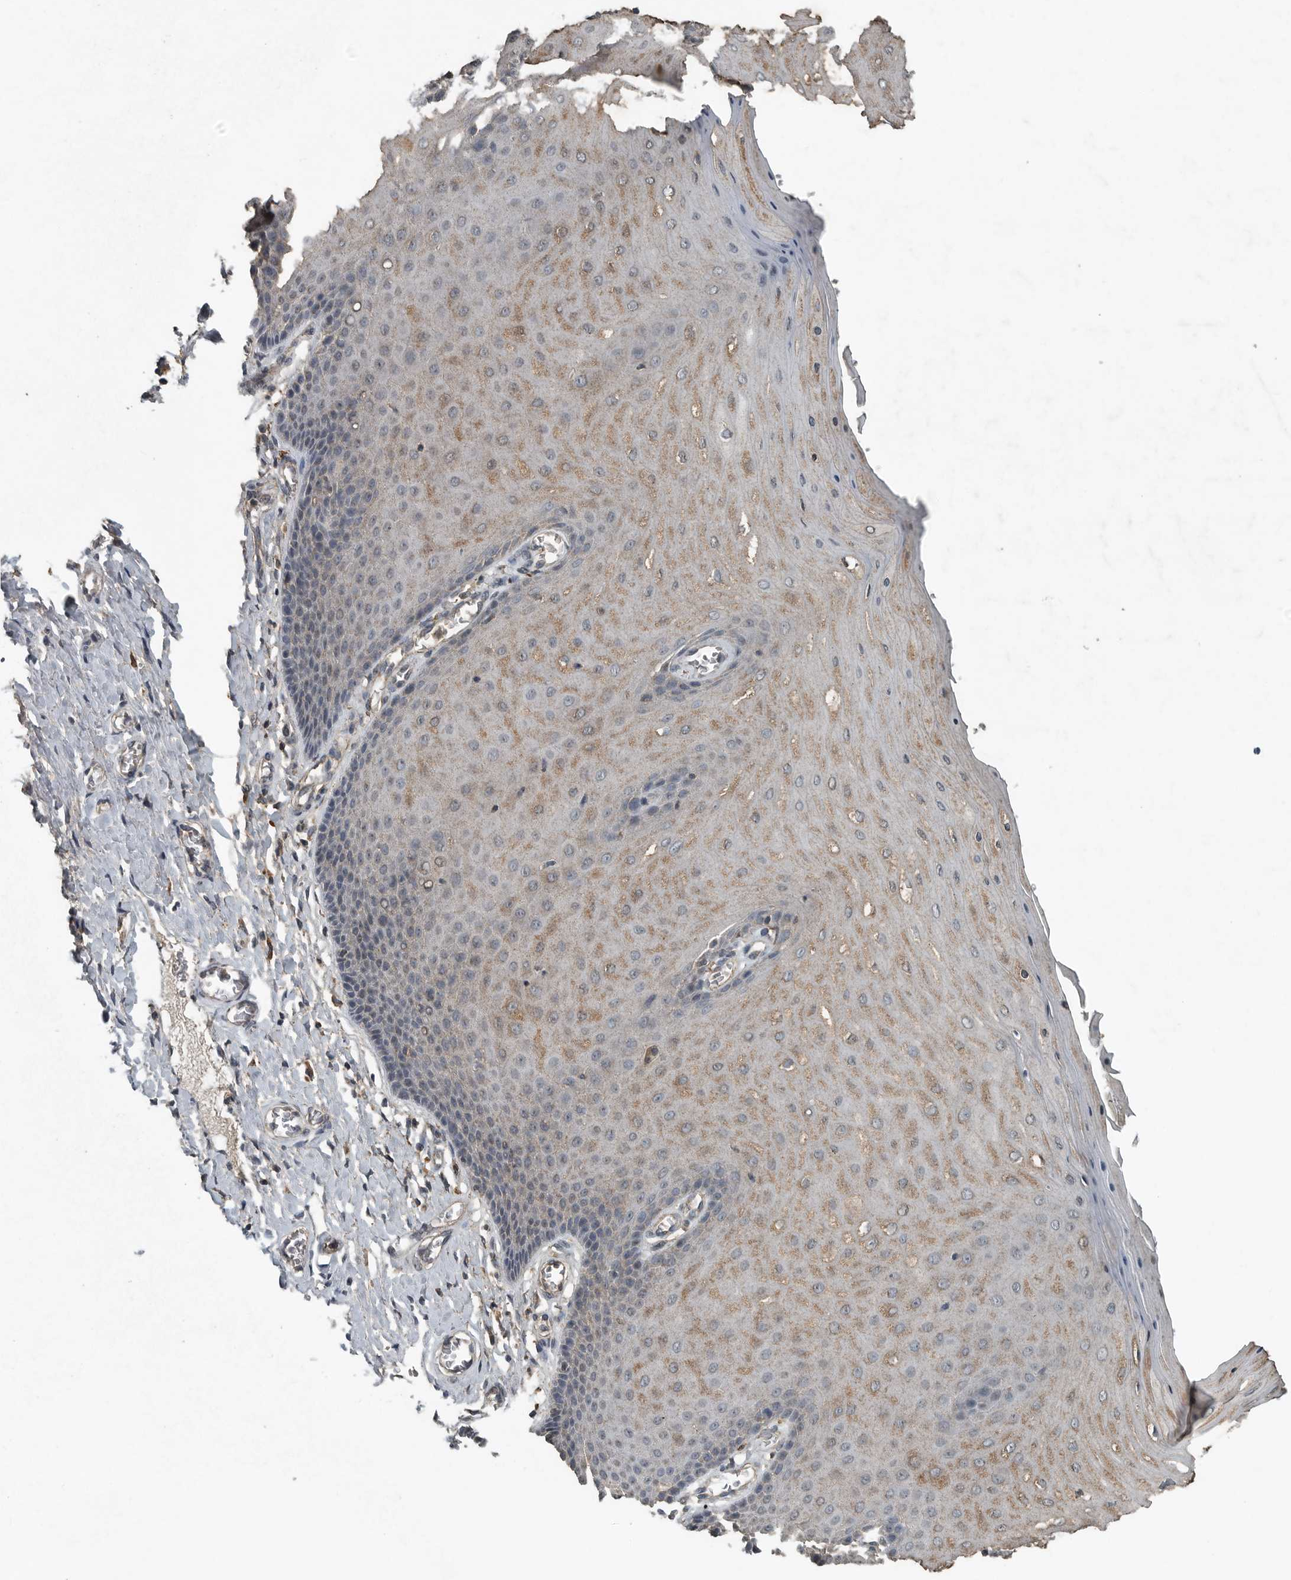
{"staining": {"intensity": "weak", "quantity": "25%-75%", "location": "cytoplasmic/membranous"}, "tissue": "cervix", "cell_type": "Glandular cells", "image_type": "normal", "snomed": [{"axis": "morphology", "description": "Normal tissue, NOS"}, {"axis": "topography", "description": "Cervix"}], "caption": "IHC staining of benign cervix, which reveals low levels of weak cytoplasmic/membranous expression in about 25%-75% of glandular cells indicating weak cytoplasmic/membranous protein staining. The staining was performed using DAB (3,3'-diaminobenzidine) (brown) for protein detection and nuclei were counterstained in hematoxylin (blue).", "gene": "IL6ST", "patient": {"sex": "female", "age": 55}}